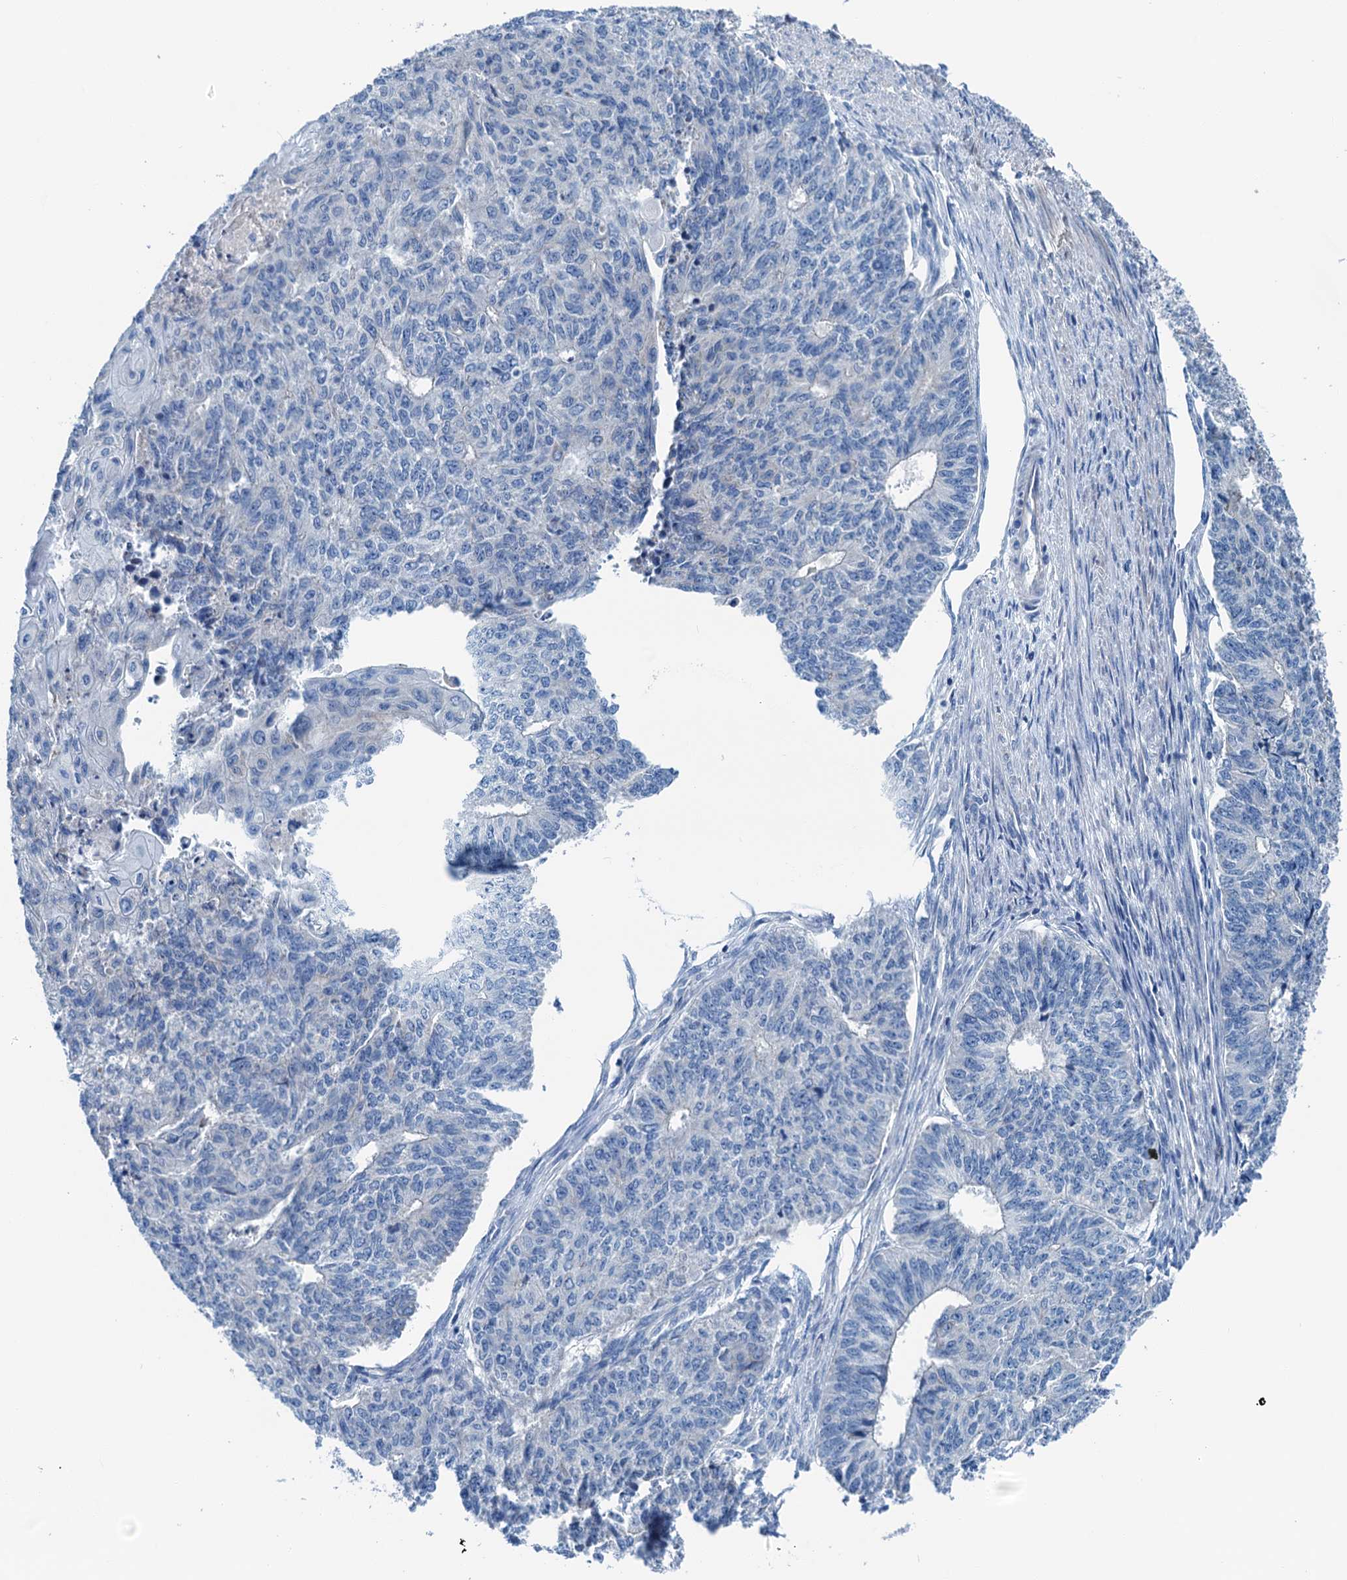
{"staining": {"intensity": "negative", "quantity": "none", "location": "none"}, "tissue": "endometrial cancer", "cell_type": "Tumor cells", "image_type": "cancer", "snomed": [{"axis": "morphology", "description": "Adenocarcinoma, NOS"}, {"axis": "topography", "description": "Endometrium"}], "caption": "This is an immunohistochemistry histopathology image of human endometrial cancer (adenocarcinoma). There is no positivity in tumor cells.", "gene": "KNDC1", "patient": {"sex": "female", "age": 32}}